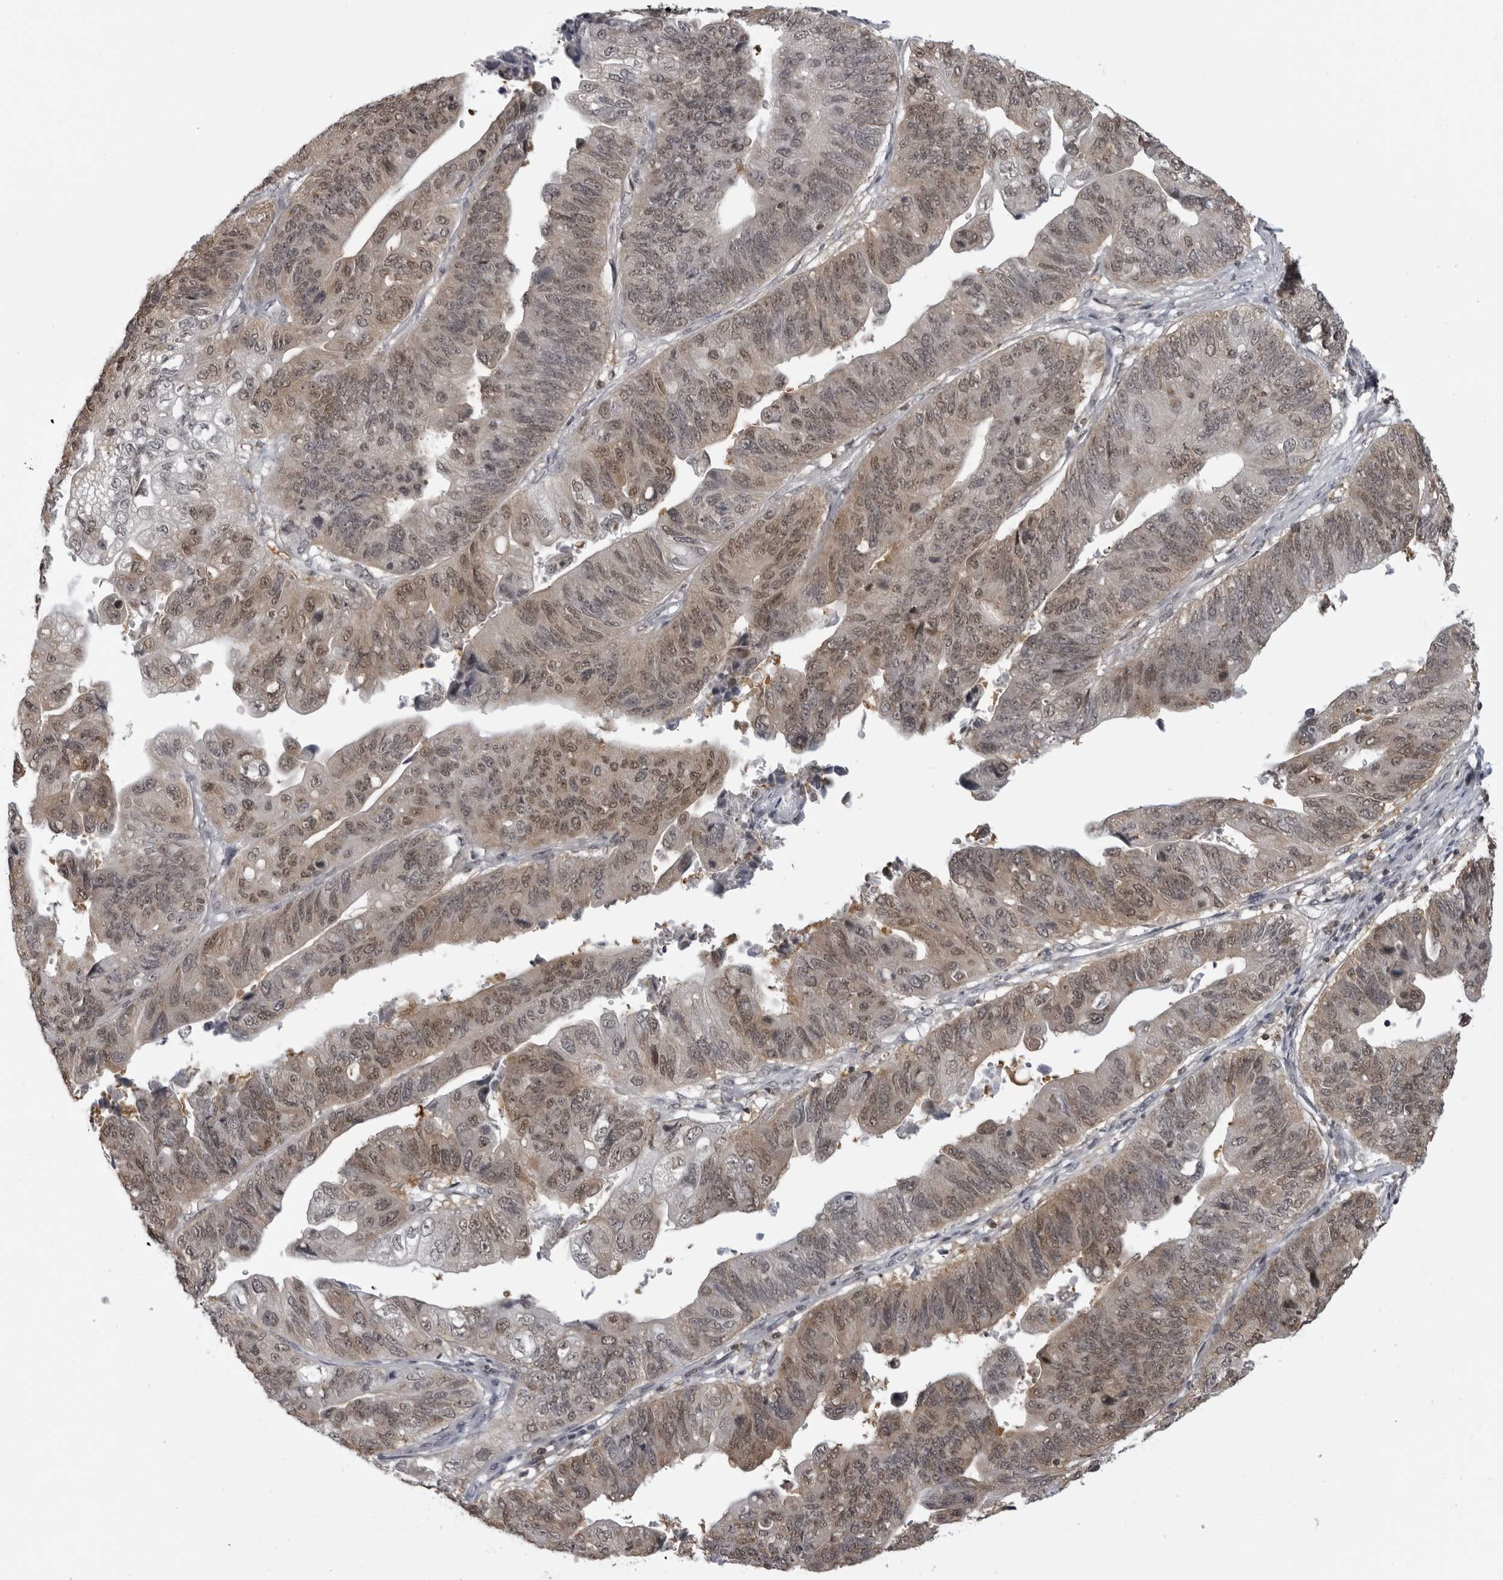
{"staining": {"intensity": "moderate", "quantity": ">75%", "location": "cytoplasmic/membranous,nuclear"}, "tissue": "stomach cancer", "cell_type": "Tumor cells", "image_type": "cancer", "snomed": [{"axis": "morphology", "description": "Adenocarcinoma, NOS"}, {"axis": "topography", "description": "Stomach"}], "caption": "Human stomach adenocarcinoma stained with a brown dye exhibits moderate cytoplasmic/membranous and nuclear positive staining in approximately >75% of tumor cells.", "gene": "PDCL3", "patient": {"sex": "male", "age": 59}}